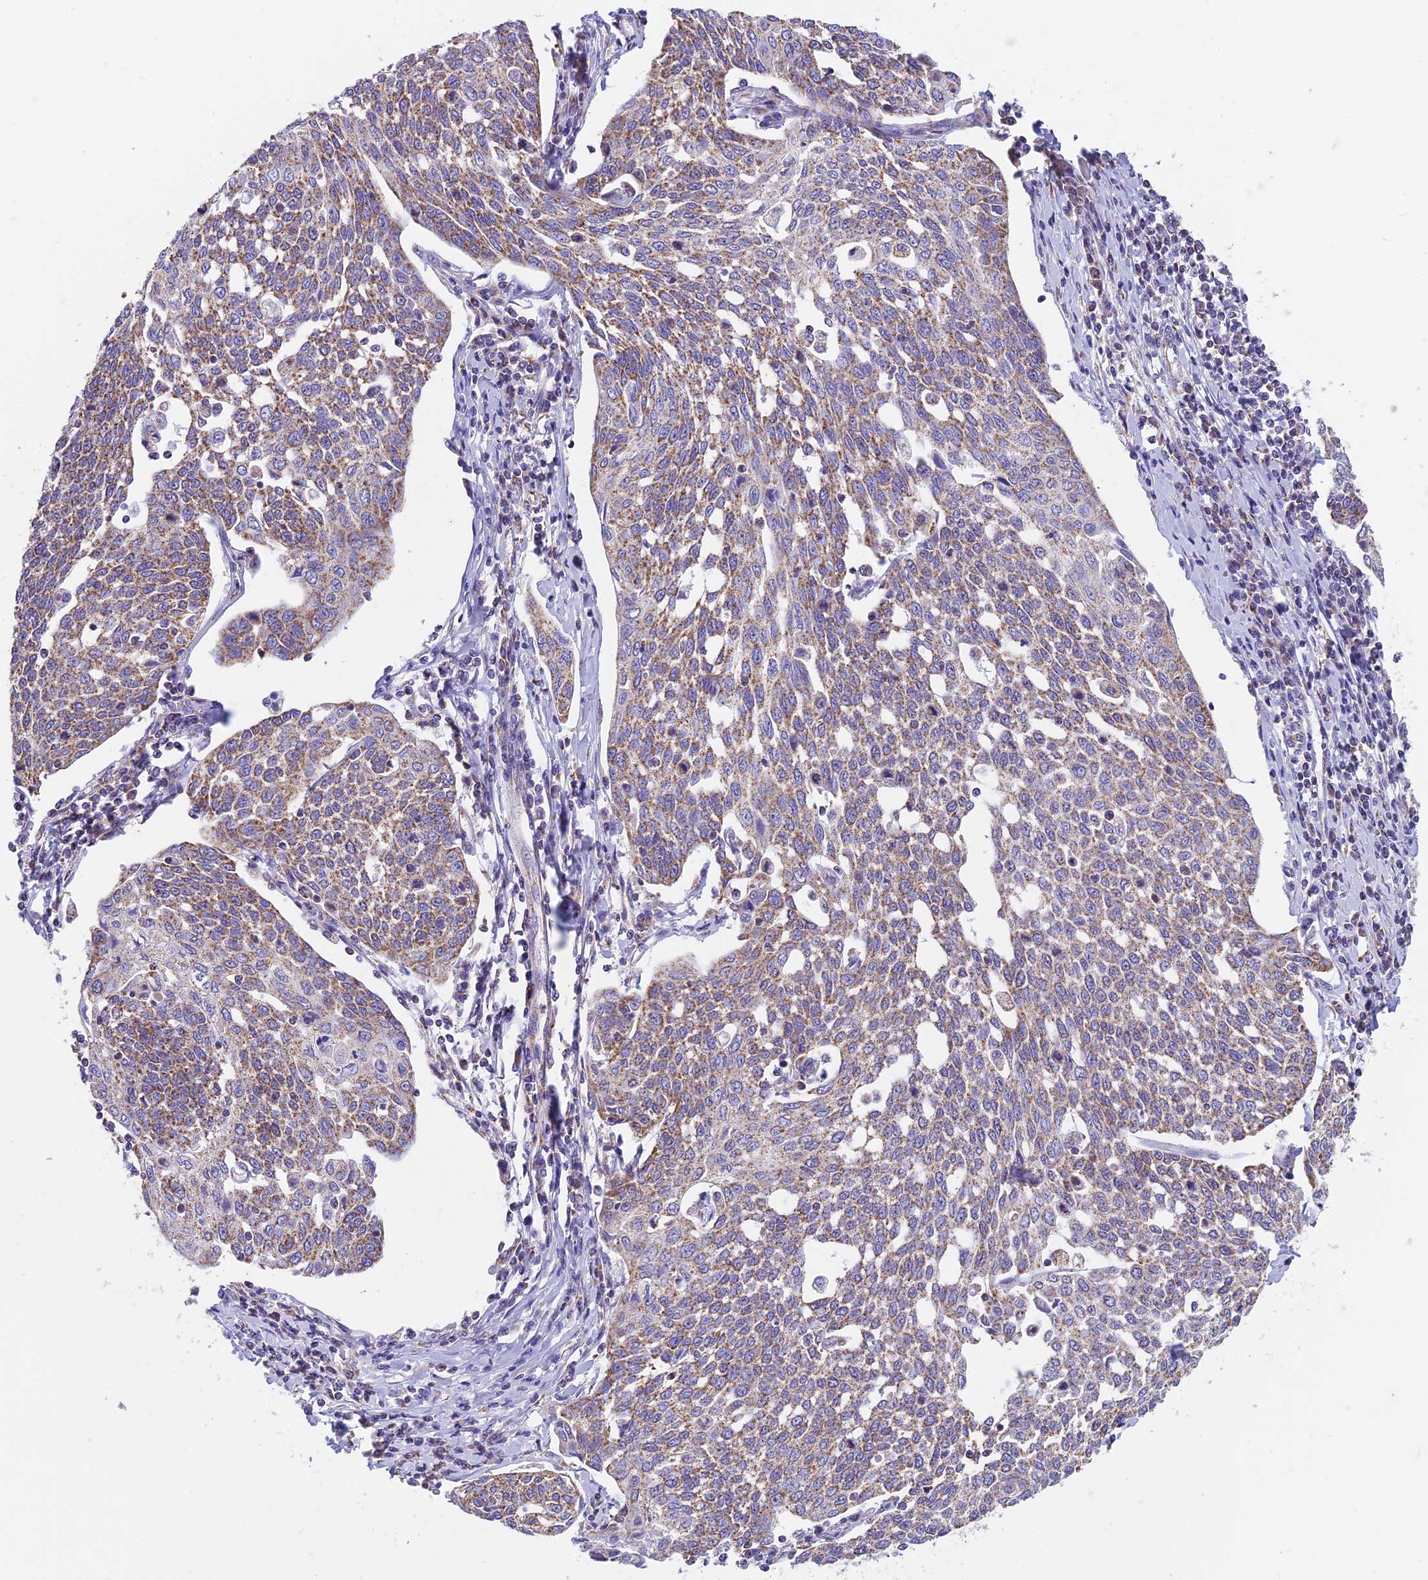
{"staining": {"intensity": "moderate", "quantity": "25%-75%", "location": "cytoplasmic/membranous"}, "tissue": "cervical cancer", "cell_type": "Tumor cells", "image_type": "cancer", "snomed": [{"axis": "morphology", "description": "Squamous cell carcinoma, NOS"}, {"axis": "topography", "description": "Cervix"}], "caption": "Cervical squamous cell carcinoma stained for a protein displays moderate cytoplasmic/membranous positivity in tumor cells.", "gene": "ZNF181", "patient": {"sex": "female", "age": 34}}